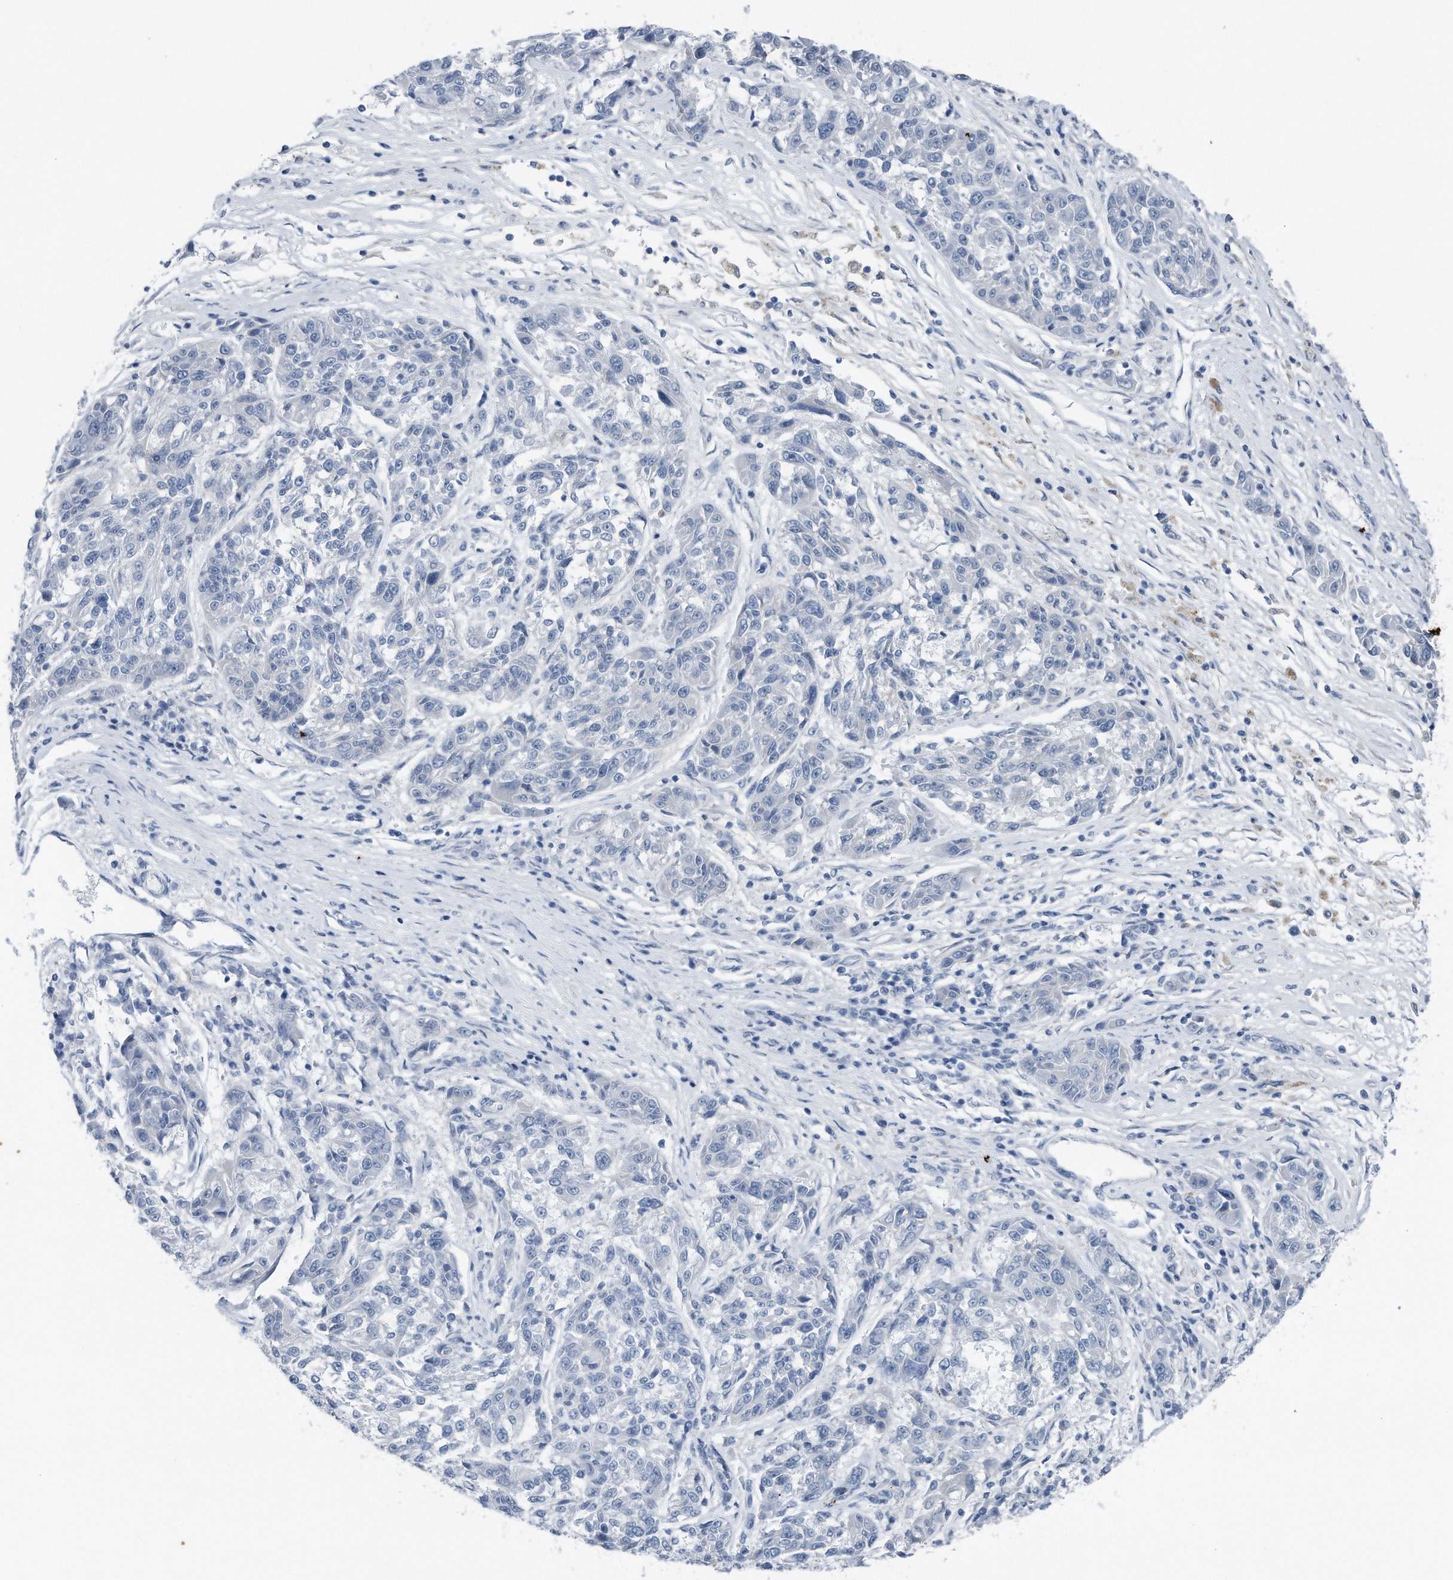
{"staining": {"intensity": "negative", "quantity": "none", "location": "none"}, "tissue": "melanoma", "cell_type": "Tumor cells", "image_type": "cancer", "snomed": [{"axis": "morphology", "description": "Malignant melanoma, NOS"}, {"axis": "topography", "description": "Skin"}], "caption": "High power microscopy photomicrograph of an immunohistochemistry photomicrograph of melanoma, revealing no significant positivity in tumor cells.", "gene": "YRDC", "patient": {"sex": "male", "age": 53}}